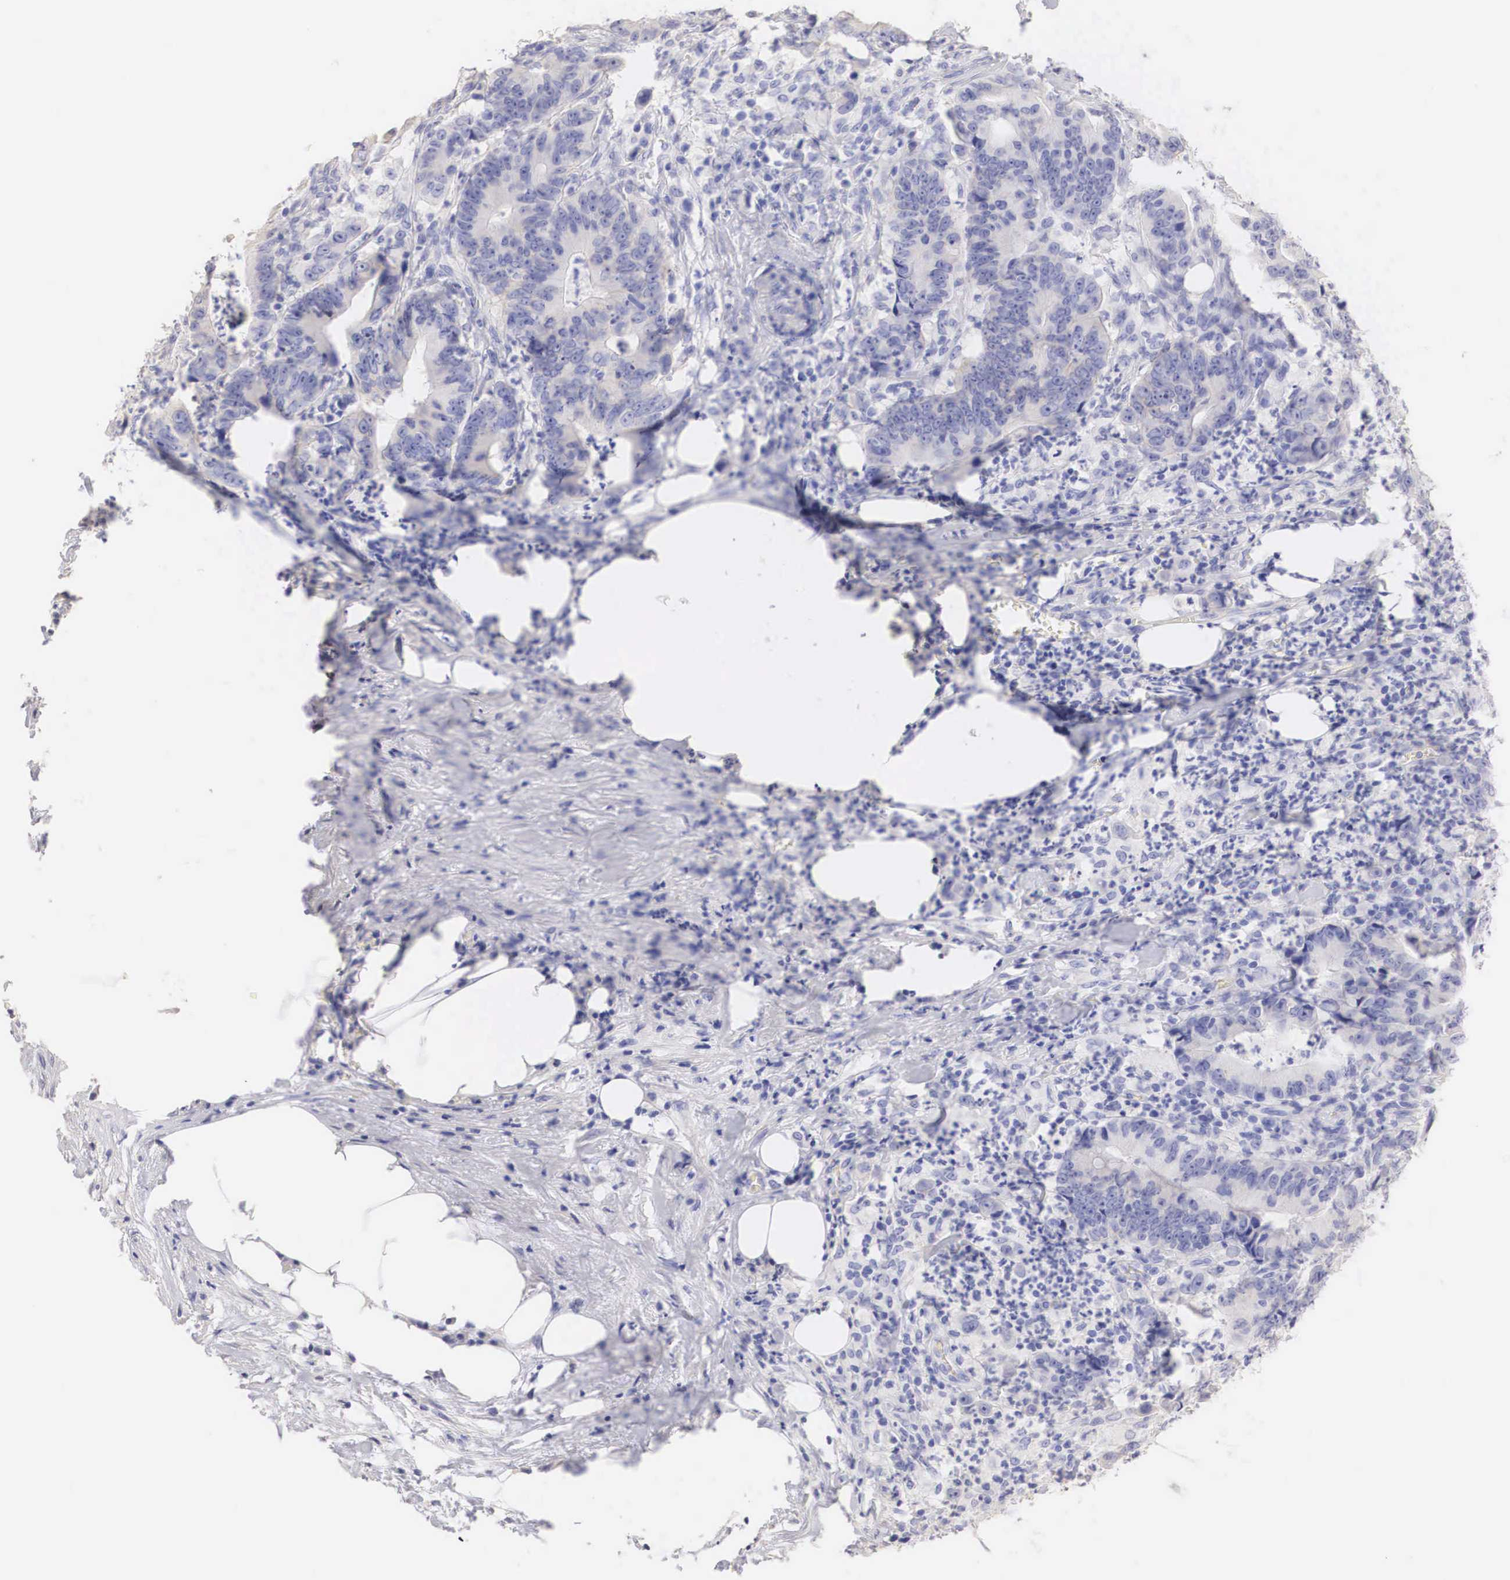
{"staining": {"intensity": "negative", "quantity": "none", "location": "none"}, "tissue": "colorectal cancer", "cell_type": "Tumor cells", "image_type": "cancer", "snomed": [{"axis": "morphology", "description": "Adenocarcinoma, NOS"}, {"axis": "topography", "description": "Colon"}], "caption": "Tumor cells are negative for brown protein staining in colorectal cancer (adenocarcinoma). (DAB immunohistochemistry (IHC), high magnification).", "gene": "ERBB2", "patient": {"sex": "female", "age": 76}}